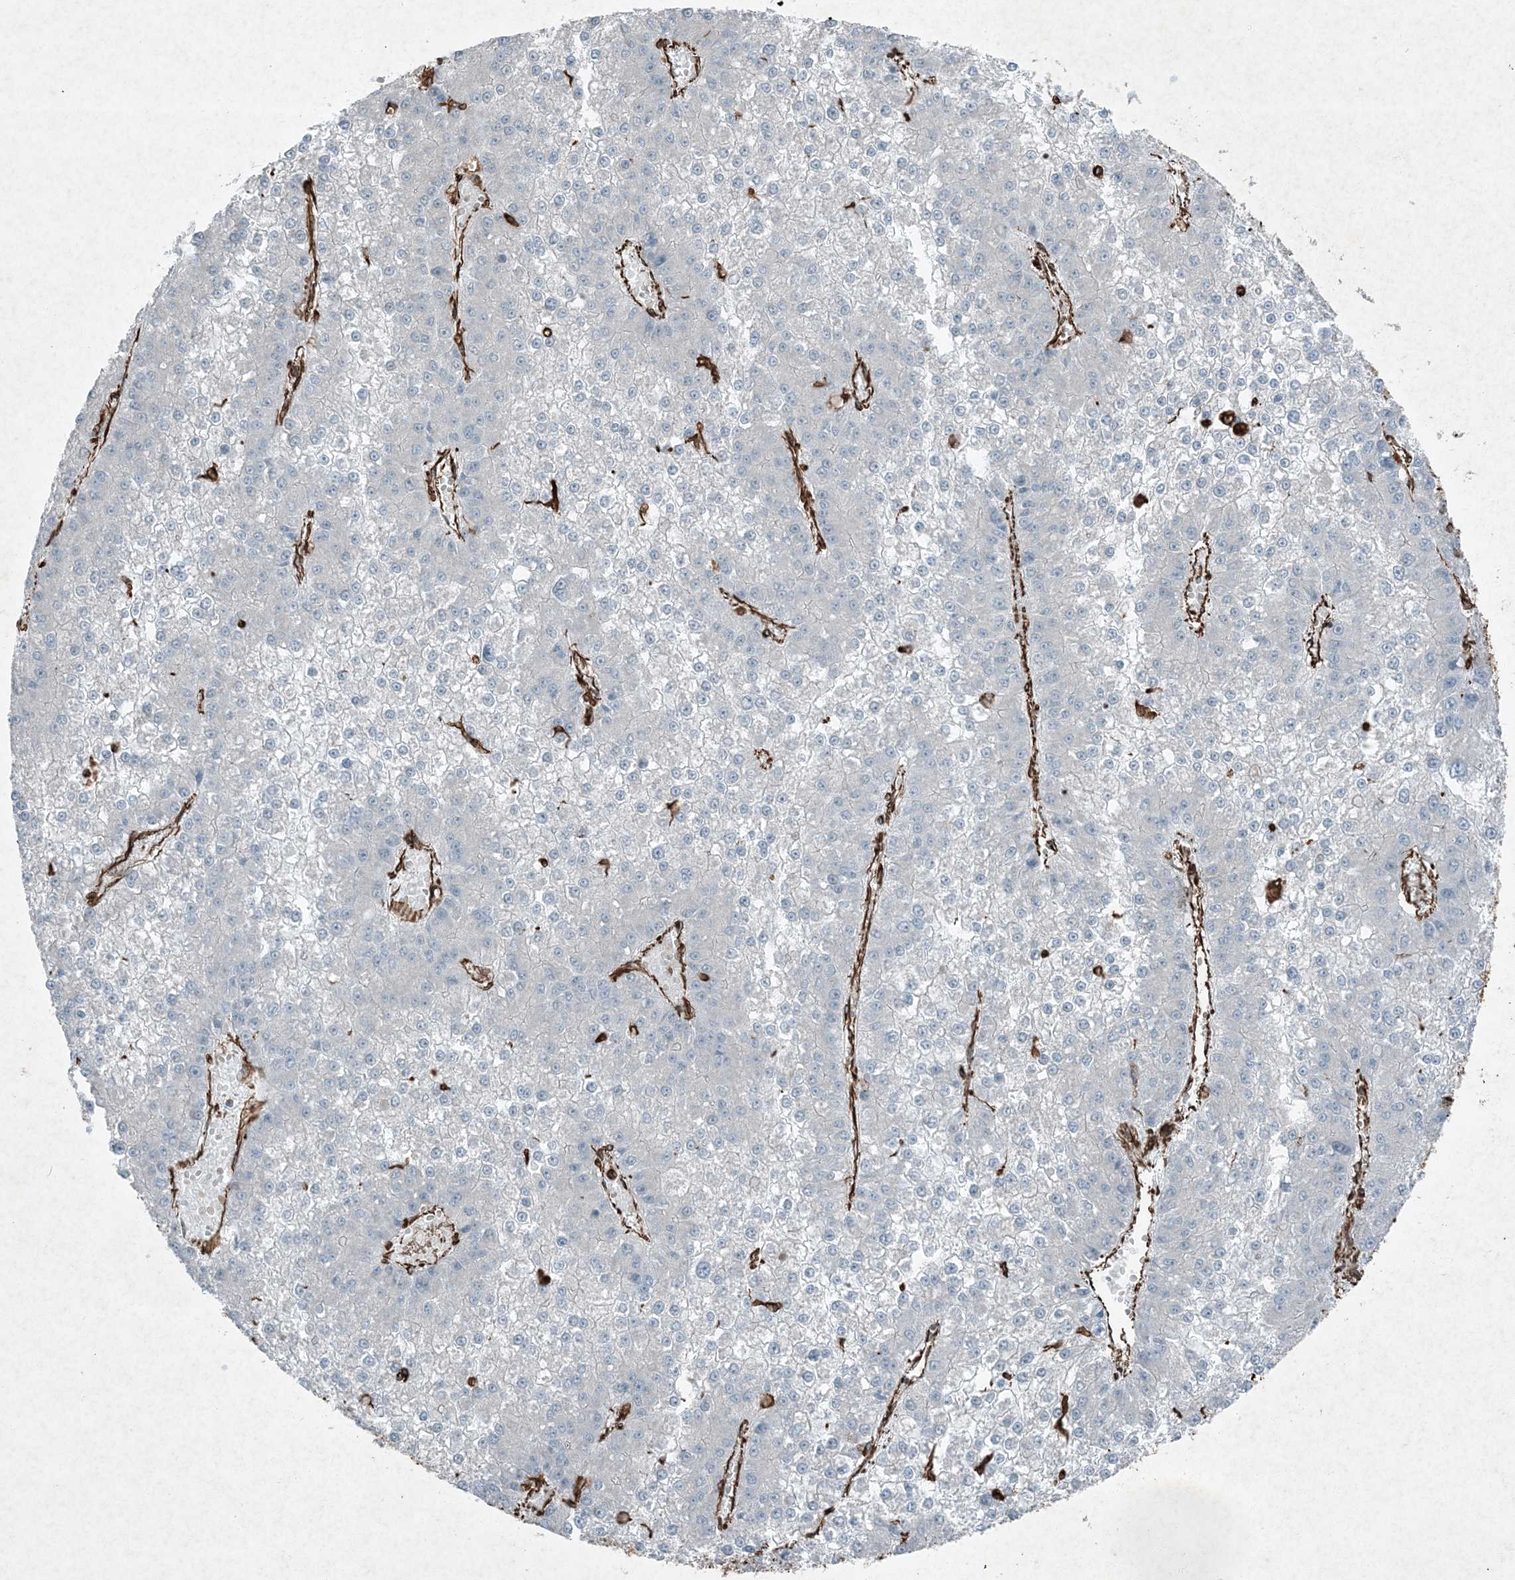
{"staining": {"intensity": "negative", "quantity": "none", "location": "none"}, "tissue": "liver cancer", "cell_type": "Tumor cells", "image_type": "cancer", "snomed": [{"axis": "morphology", "description": "Carcinoma, Hepatocellular, NOS"}, {"axis": "topography", "description": "Liver"}], "caption": "This is an immunohistochemistry photomicrograph of human liver cancer (hepatocellular carcinoma). There is no staining in tumor cells.", "gene": "RYK", "patient": {"sex": "female", "age": 73}}